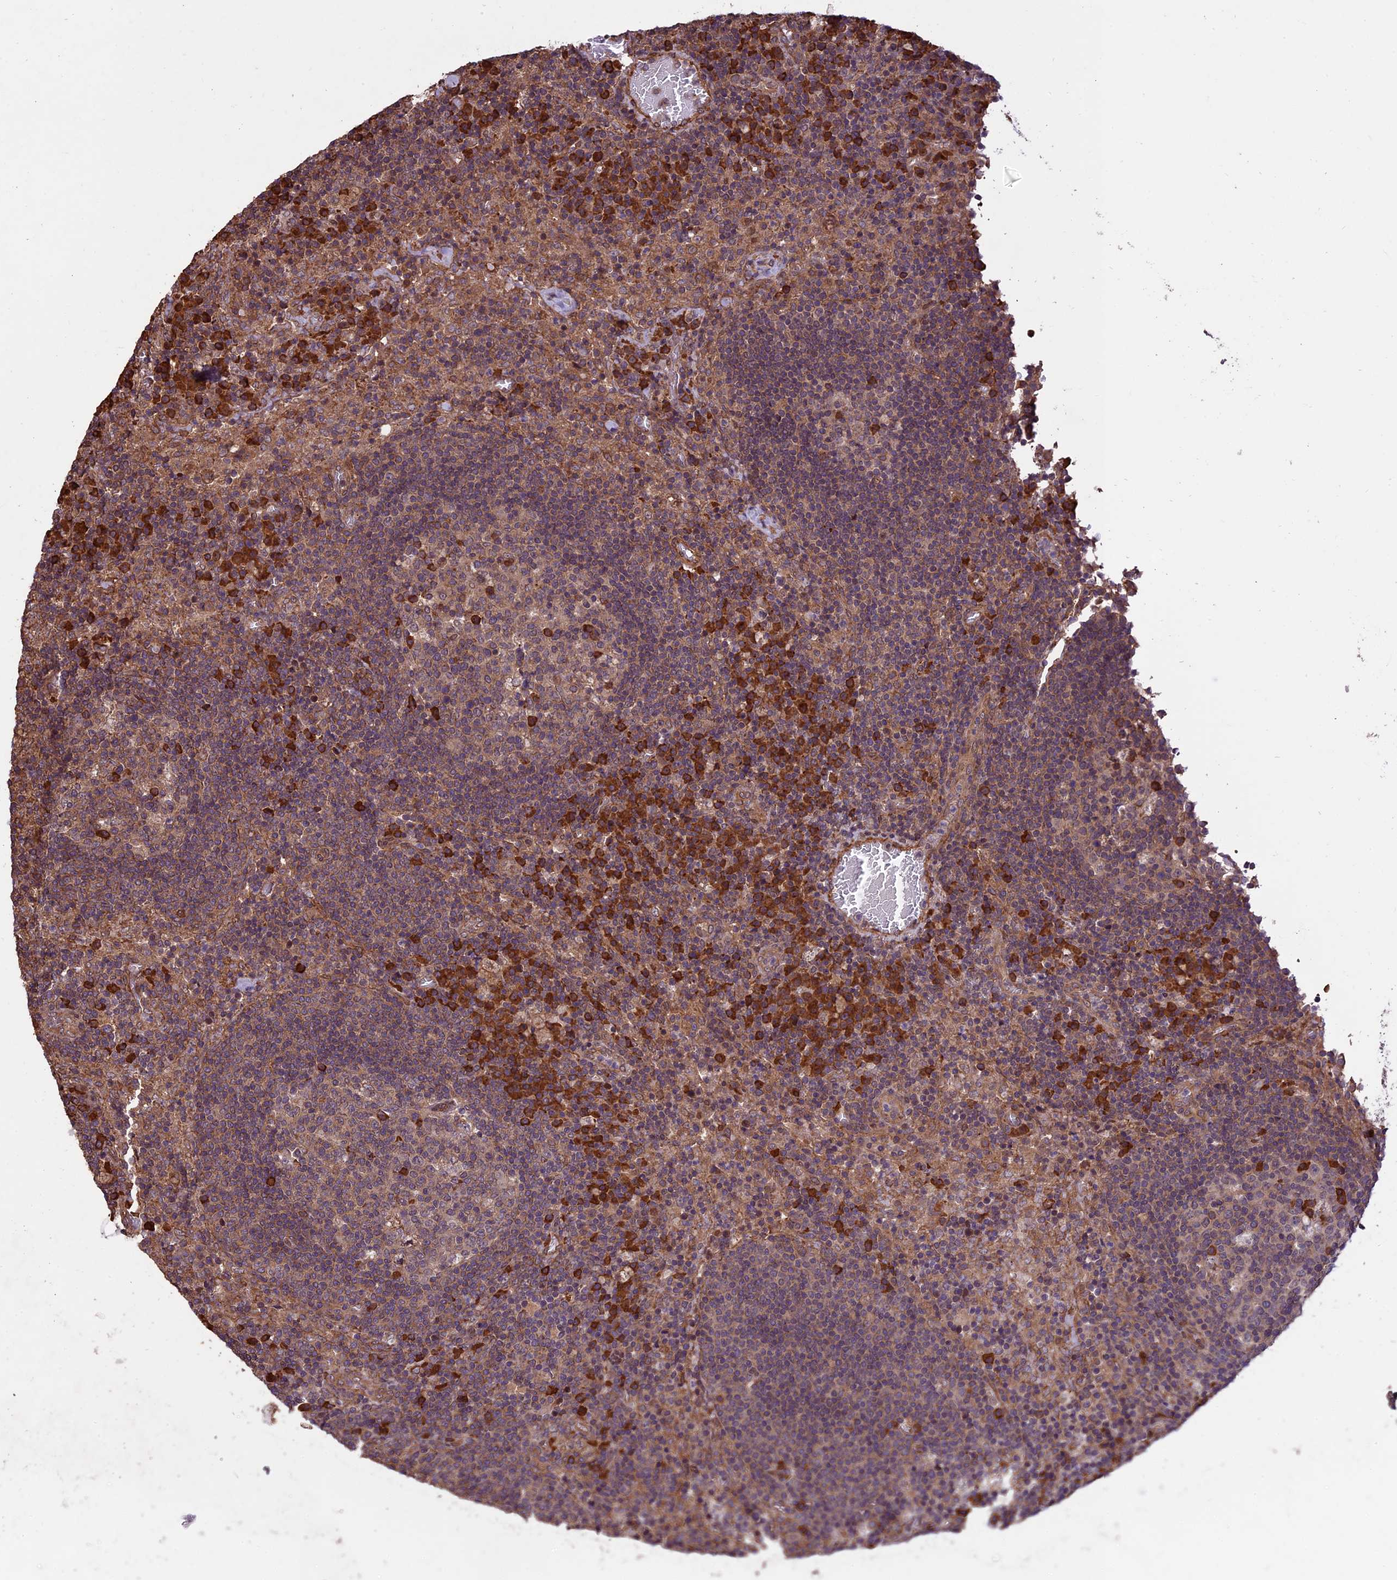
{"staining": {"intensity": "moderate", "quantity": ">75%", "location": "cytoplasmic/membranous"}, "tissue": "lymph node", "cell_type": "Germinal center cells", "image_type": "normal", "snomed": [{"axis": "morphology", "description": "Normal tissue, NOS"}, {"axis": "topography", "description": "Lymph node"}], "caption": "IHC photomicrograph of benign lymph node: human lymph node stained using immunohistochemistry (IHC) shows medium levels of moderate protein expression localized specifically in the cytoplasmic/membranous of germinal center cells, appearing as a cytoplasmic/membranous brown color.", "gene": "HDAC5", "patient": {"sex": "male", "age": 58}}